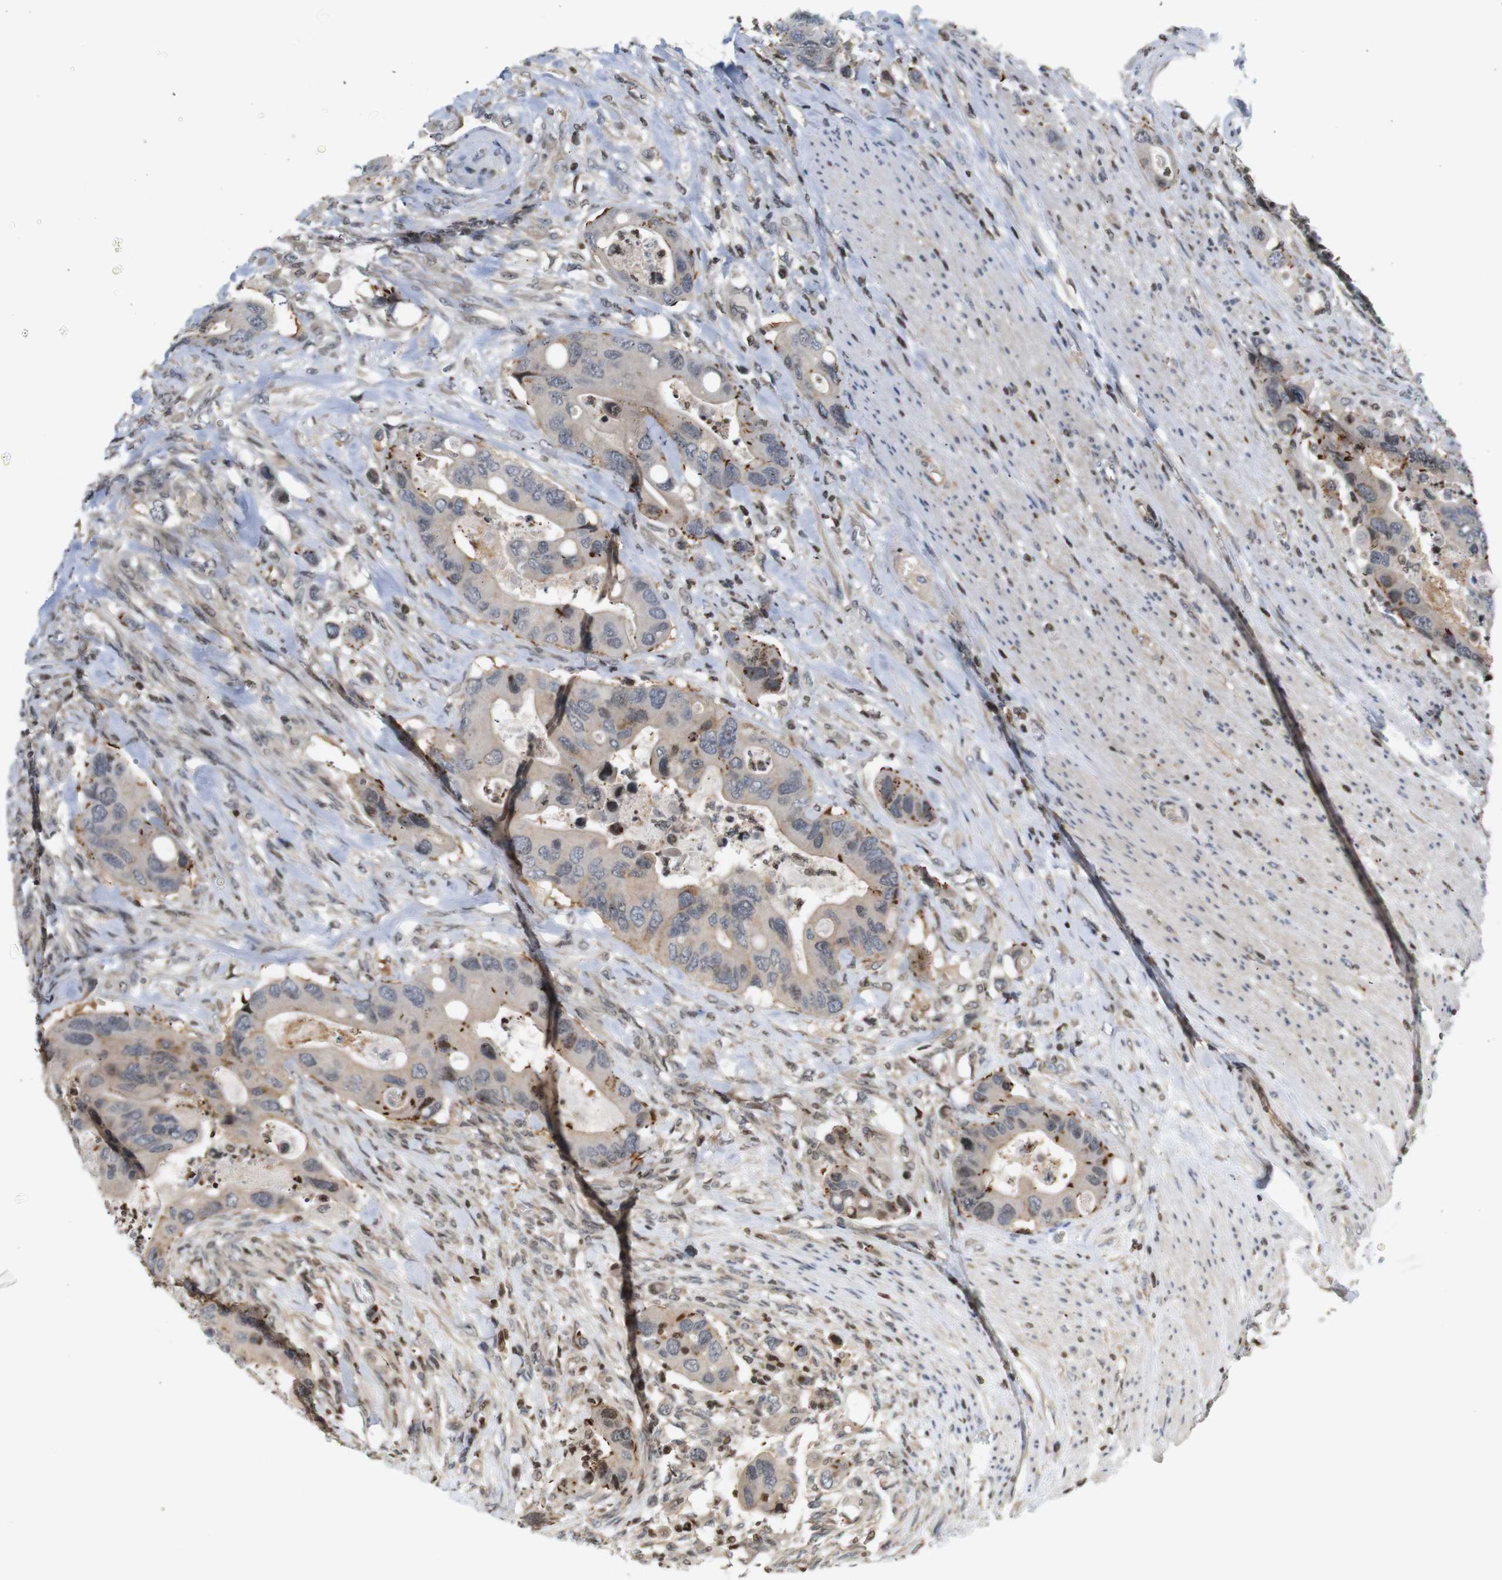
{"staining": {"intensity": "weak", "quantity": "<25%", "location": "cytoplasmic/membranous,nuclear"}, "tissue": "colorectal cancer", "cell_type": "Tumor cells", "image_type": "cancer", "snomed": [{"axis": "morphology", "description": "Adenocarcinoma, NOS"}, {"axis": "topography", "description": "Rectum"}], "caption": "This image is of colorectal adenocarcinoma stained with immunohistochemistry (IHC) to label a protein in brown with the nuclei are counter-stained blue. There is no expression in tumor cells.", "gene": "MBD1", "patient": {"sex": "female", "age": 57}}